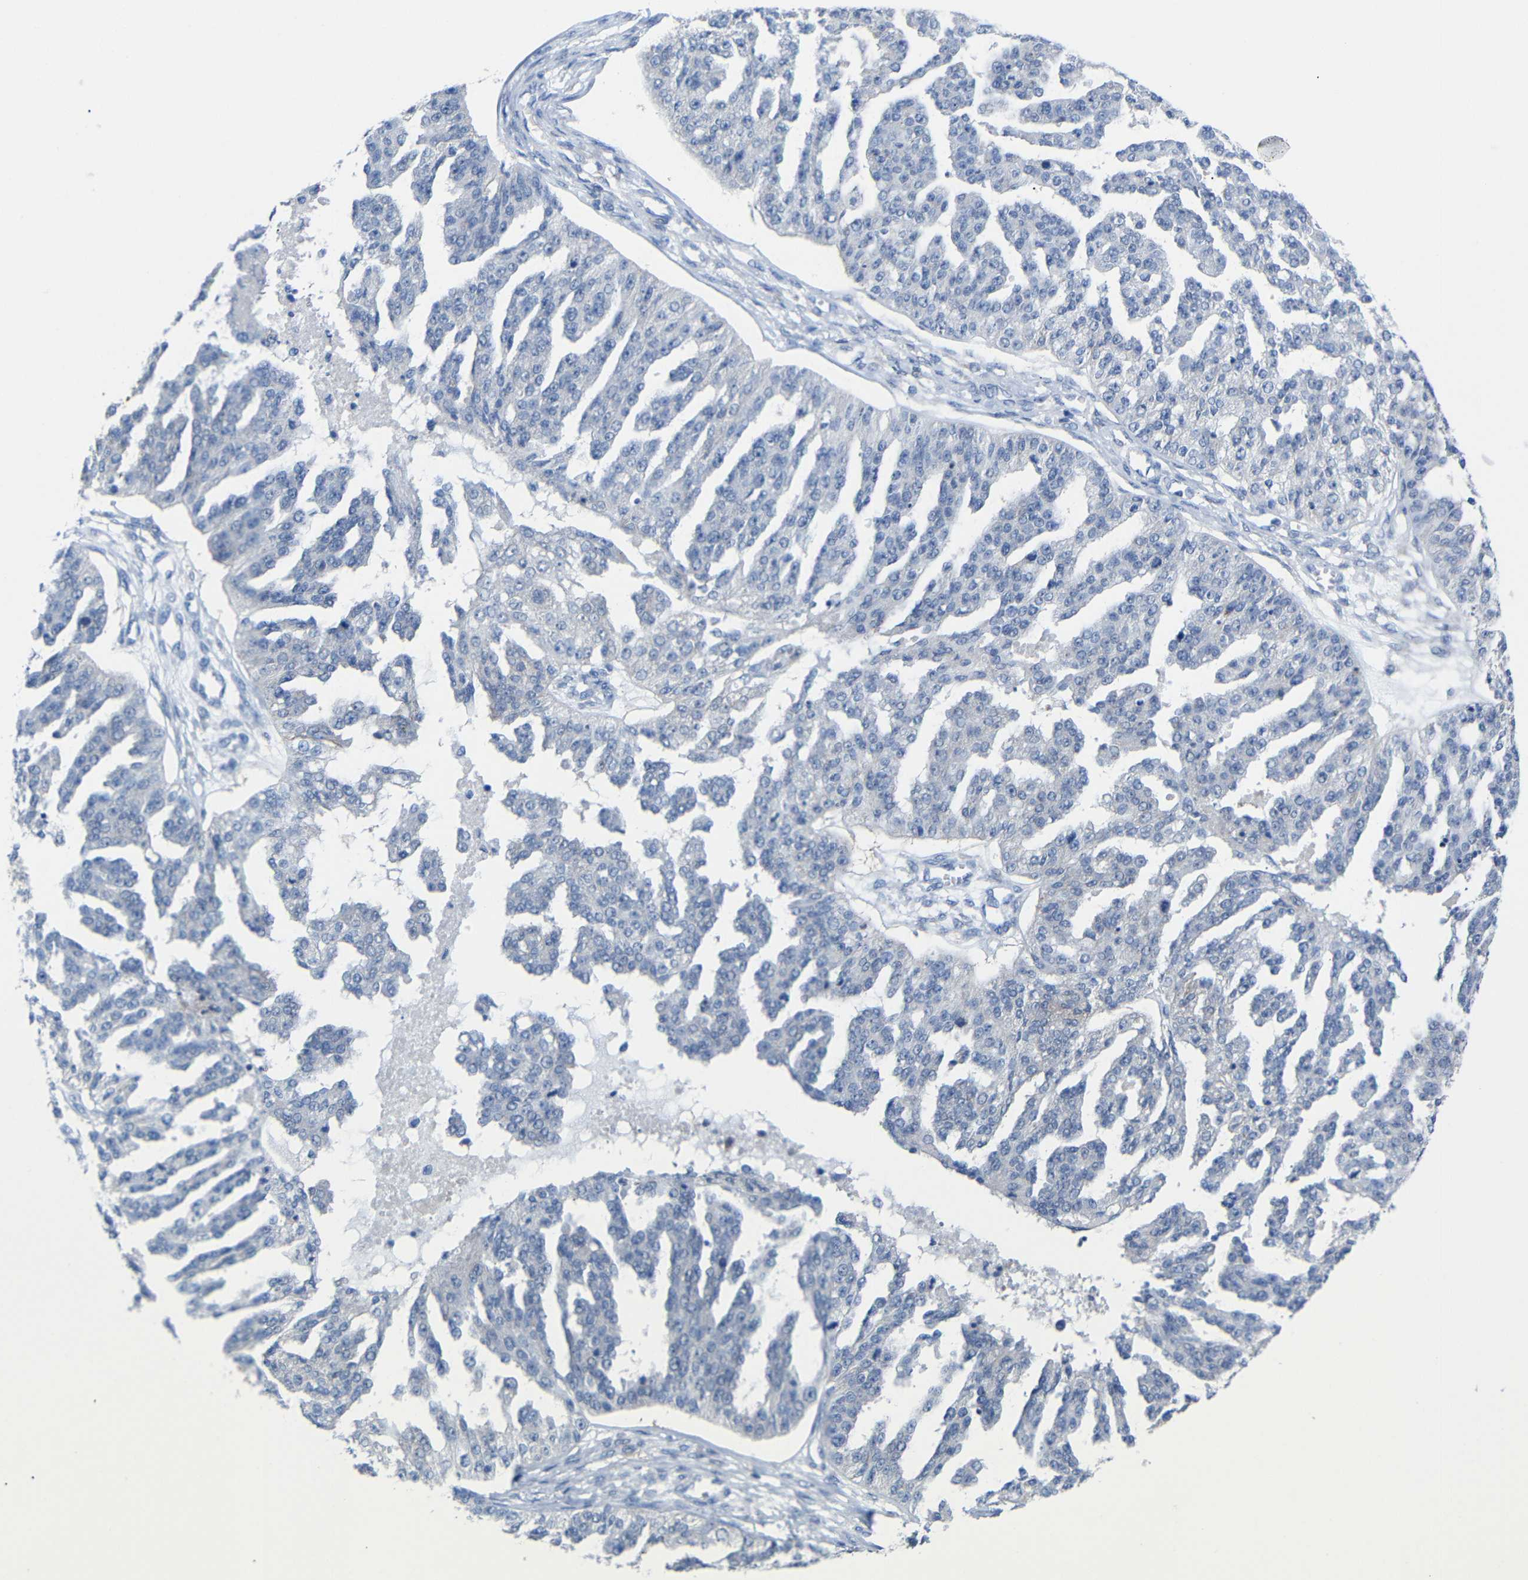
{"staining": {"intensity": "negative", "quantity": "none", "location": "none"}, "tissue": "ovarian cancer", "cell_type": "Tumor cells", "image_type": "cancer", "snomed": [{"axis": "morphology", "description": "Cystadenocarcinoma, serous, NOS"}, {"axis": "topography", "description": "Ovary"}], "caption": "Image shows no significant protein positivity in tumor cells of ovarian serous cystadenocarcinoma.", "gene": "PEBP1", "patient": {"sex": "female", "age": 58}}